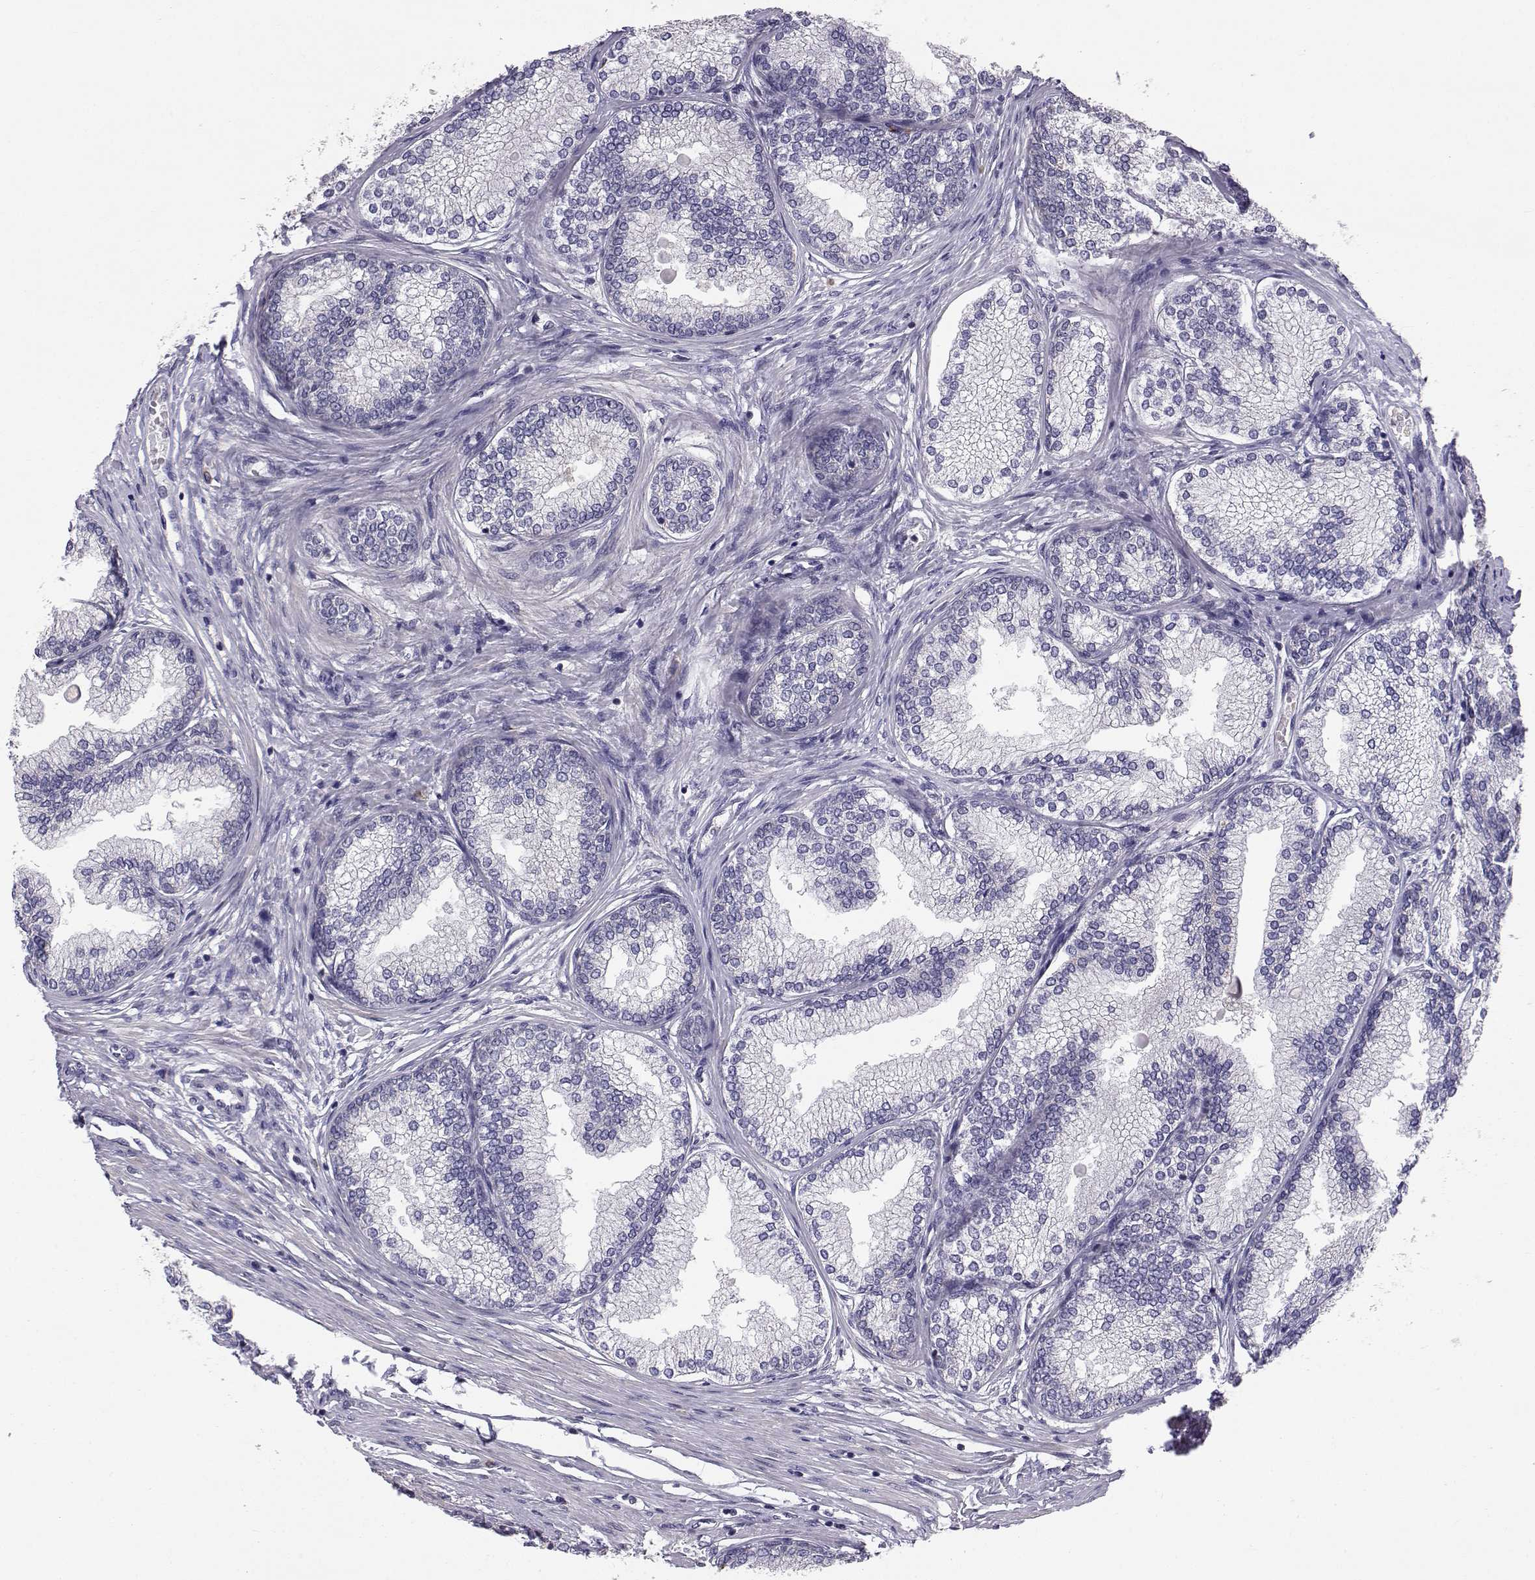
{"staining": {"intensity": "negative", "quantity": "none", "location": "none"}, "tissue": "prostate", "cell_type": "Glandular cells", "image_type": "normal", "snomed": [{"axis": "morphology", "description": "Normal tissue, NOS"}, {"axis": "topography", "description": "Prostate"}], "caption": "This is a histopathology image of immunohistochemistry (IHC) staining of unremarkable prostate, which shows no positivity in glandular cells. The staining was performed using DAB to visualize the protein expression in brown, while the nuclei were stained in blue with hematoxylin (Magnification: 20x).", "gene": "PEX5L", "patient": {"sex": "male", "age": 72}}